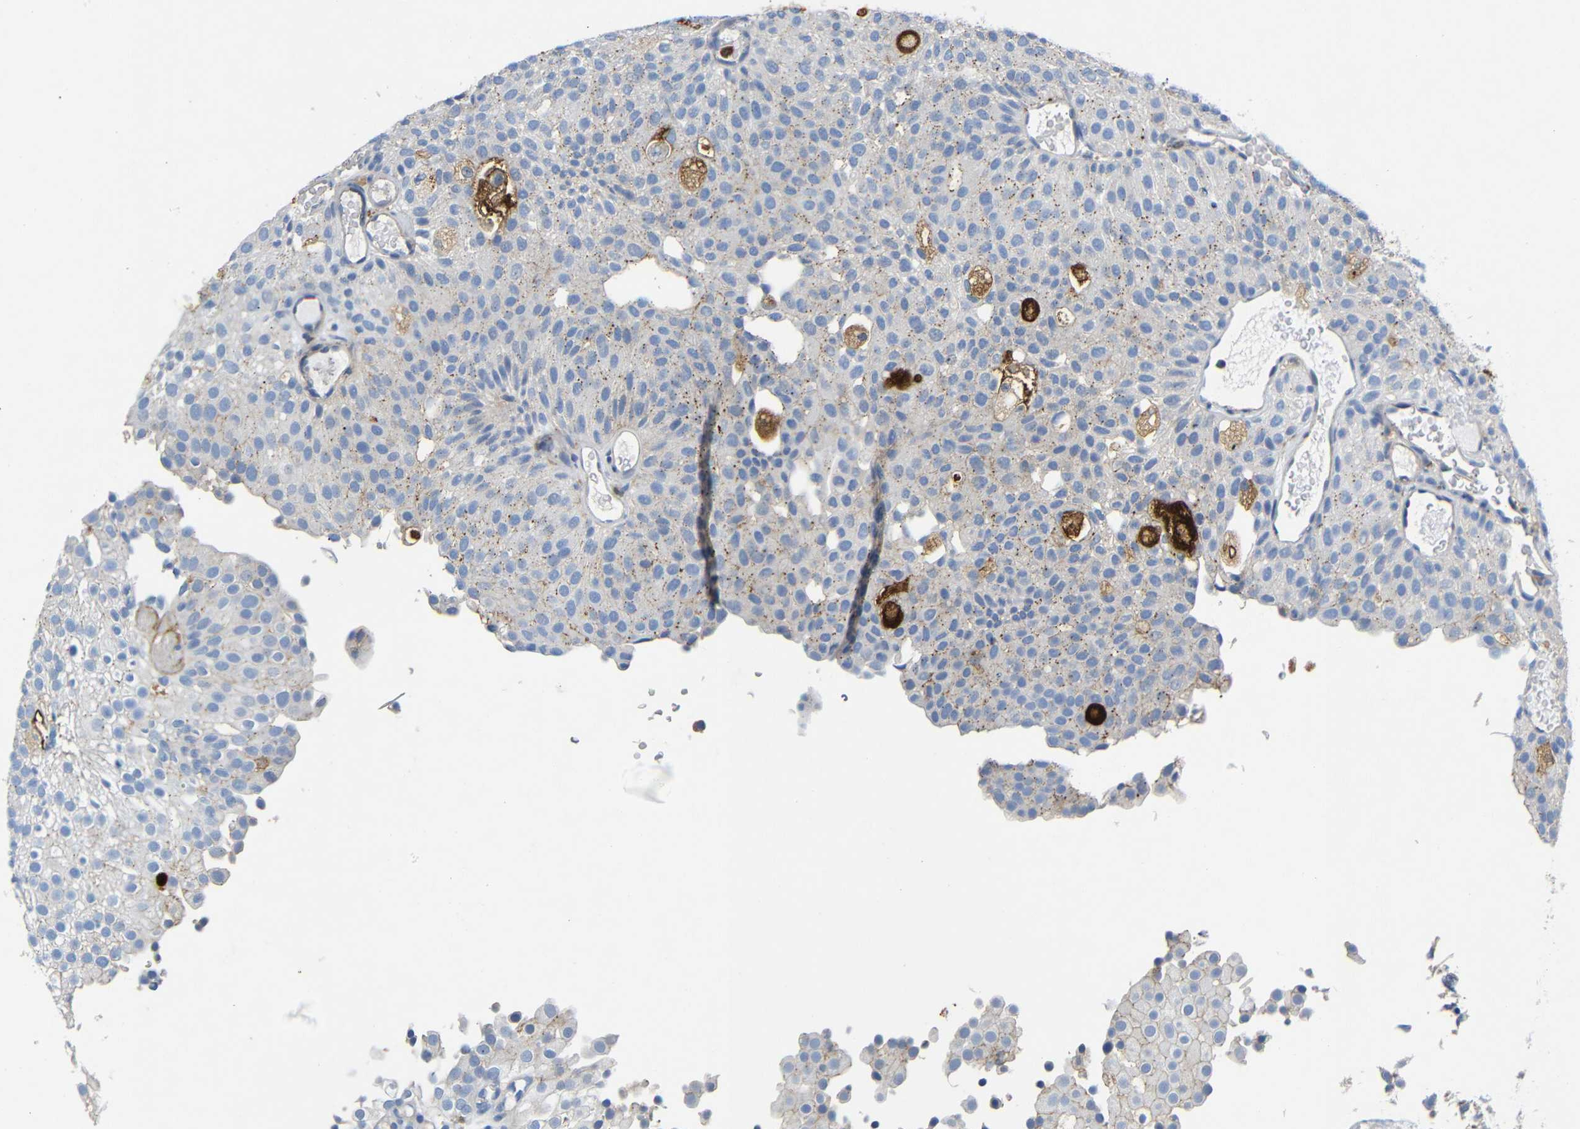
{"staining": {"intensity": "weak", "quantity": "<25%", "location": "cytoplasmic/membranous"}, "tissue": "urothelial cancer", "cell_type": "Tumor cells", "image_type": "cancer", "snomed": [{"axis": "morphology", "description": "Urothelial carcinoma, Low grade"}, {"axis": "topography", "description": "Urinary bladder"}], "caption": "Immunohistochemistry of human urothelial cancer displays no expression in tumor cells.", "gene": "SDCBP", "patient": {"sex": "male", "age": 78}}